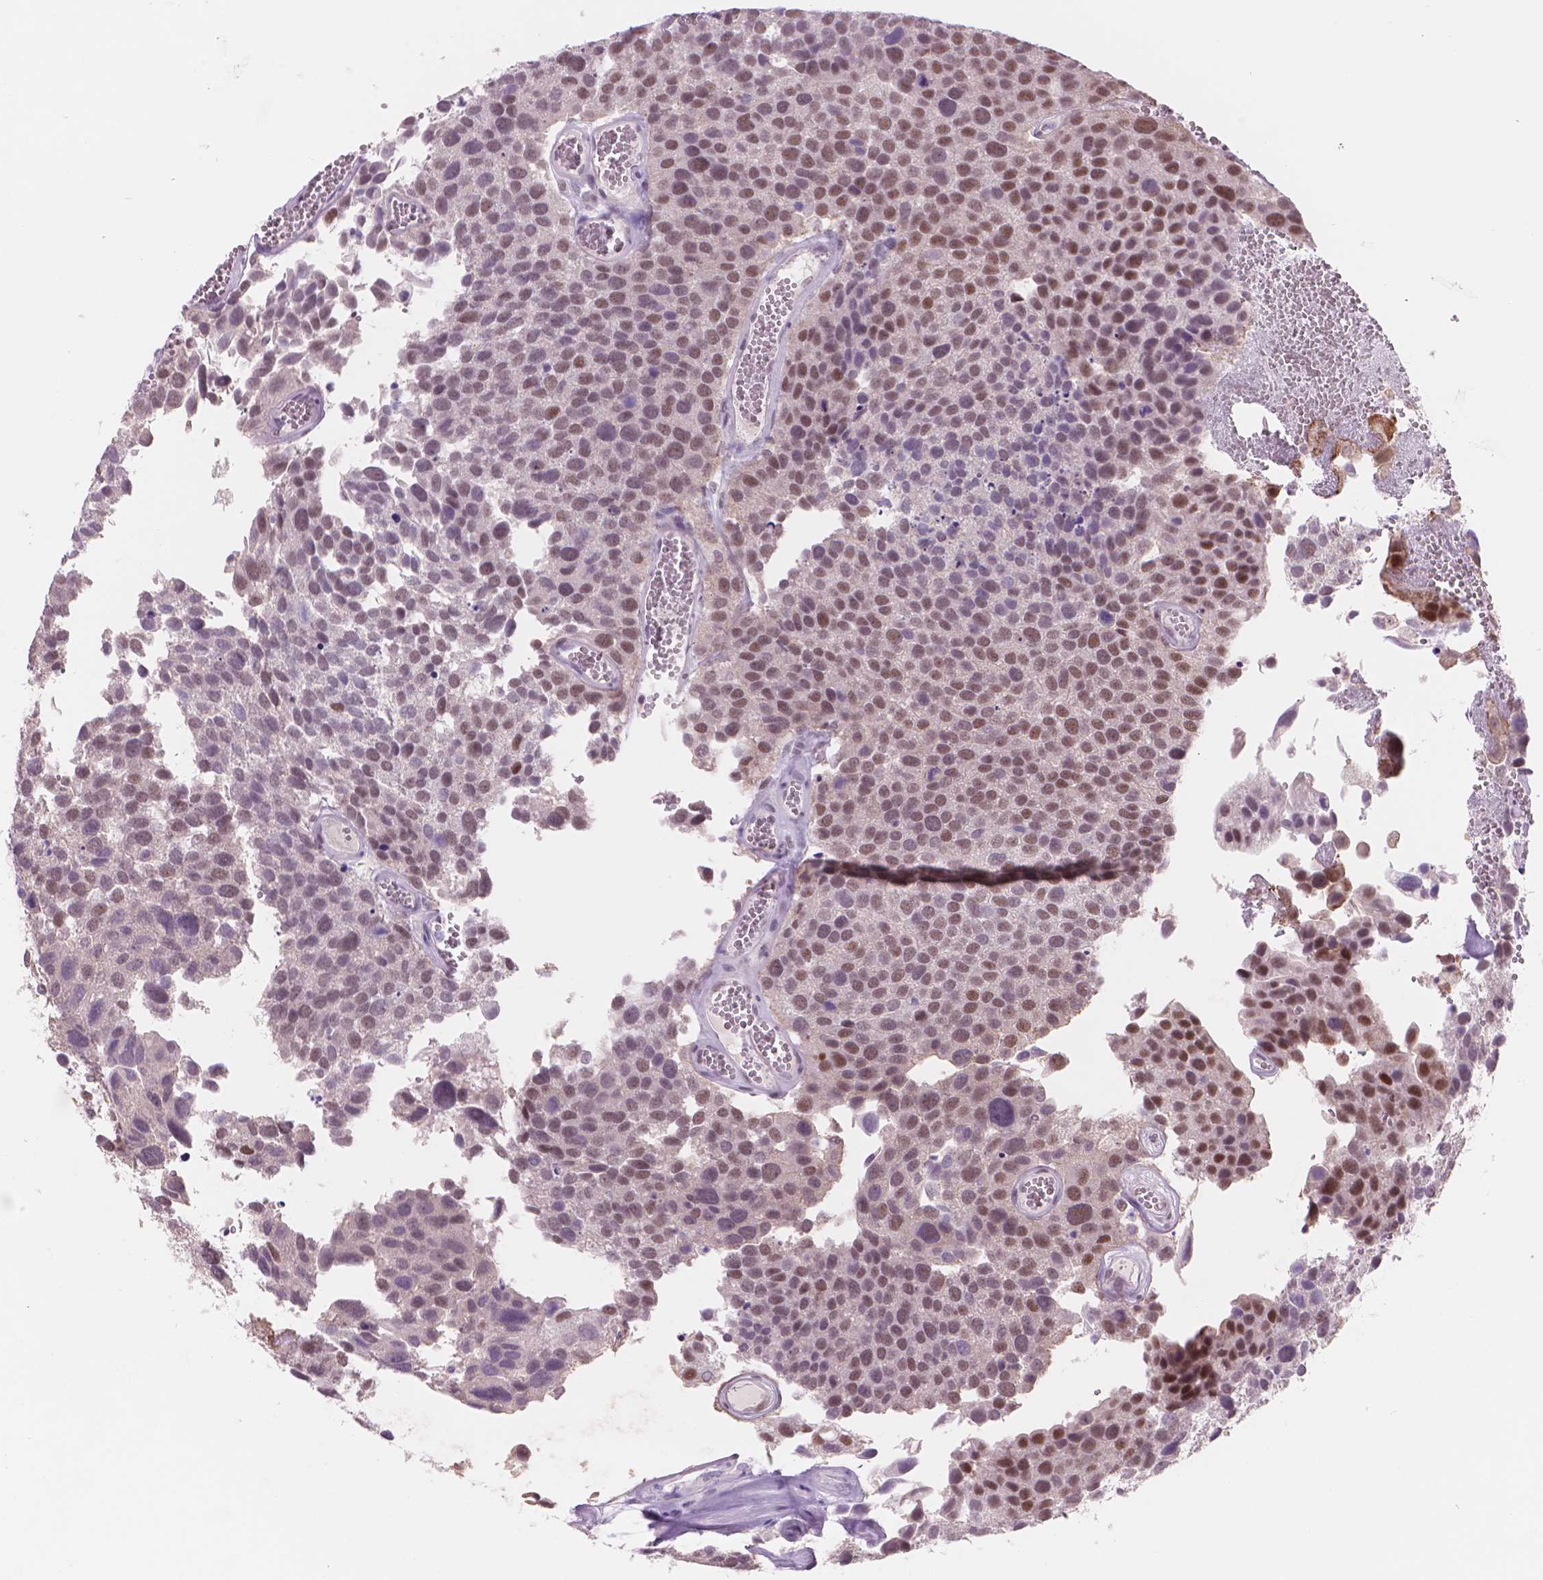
{"staining": {"intensity": "moderate", "quantity": "25%-75%", "location": "nuclear"}, "tissue": "urothelial cancer", "cell_type": "Tumor cells", "image_type": "cancer", "snomed": [{"axis": "morphology", "description": "Urothelial carcinoma, Low grade"}, {"axis": "topography", "description": "Urinary bladder"}], "caption": "Immunohistochemical staining of urothelial cancer exhibits moderate nuclear protein expression in approximately 25%-75% of tumor cells.", "gene": "POLR3D", "patient": {"sex": "female", "age": 69}}